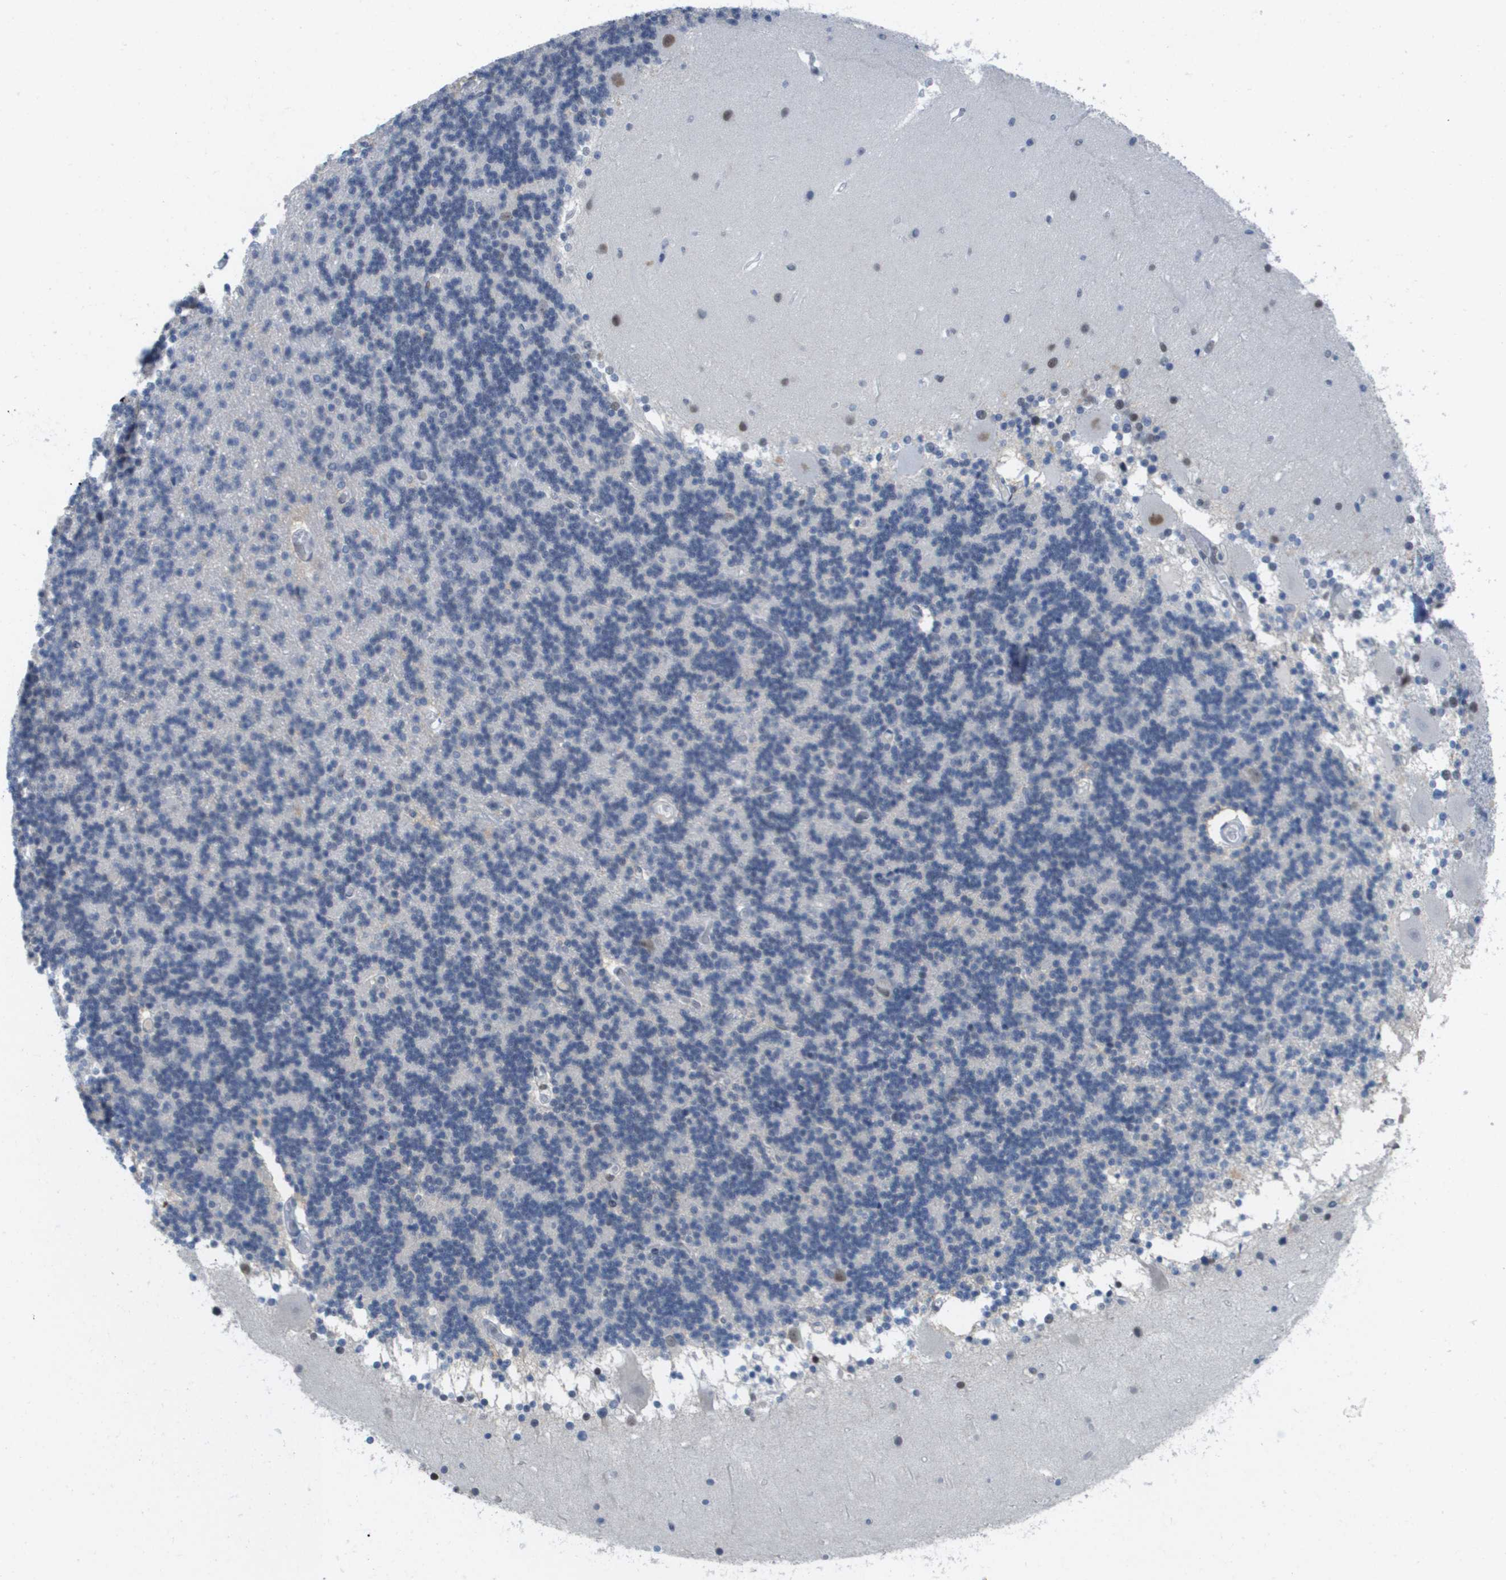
{"staining": {"intensity": "negative", "quantity": "none", "location": "none"}, "tissue": "cerebellum", "cell_type": "Cells in granular layer", "image_type": "normal", "snomed": [{"axis": "morphology", "description": "Normal tissue, NOS"}, {"axis": "topography", "description": "Cerebellum"}], "caption": "High magnification brightfield microscopy of normal cerebellum stained with DAB (3,3'-diaminobenzidine) (brown) and counterstained with hematoxylin (blue): cells in granular layer show no significant positivity.", "gene": "TP53RK", "patient": {"sex": "female", "age": 54}}